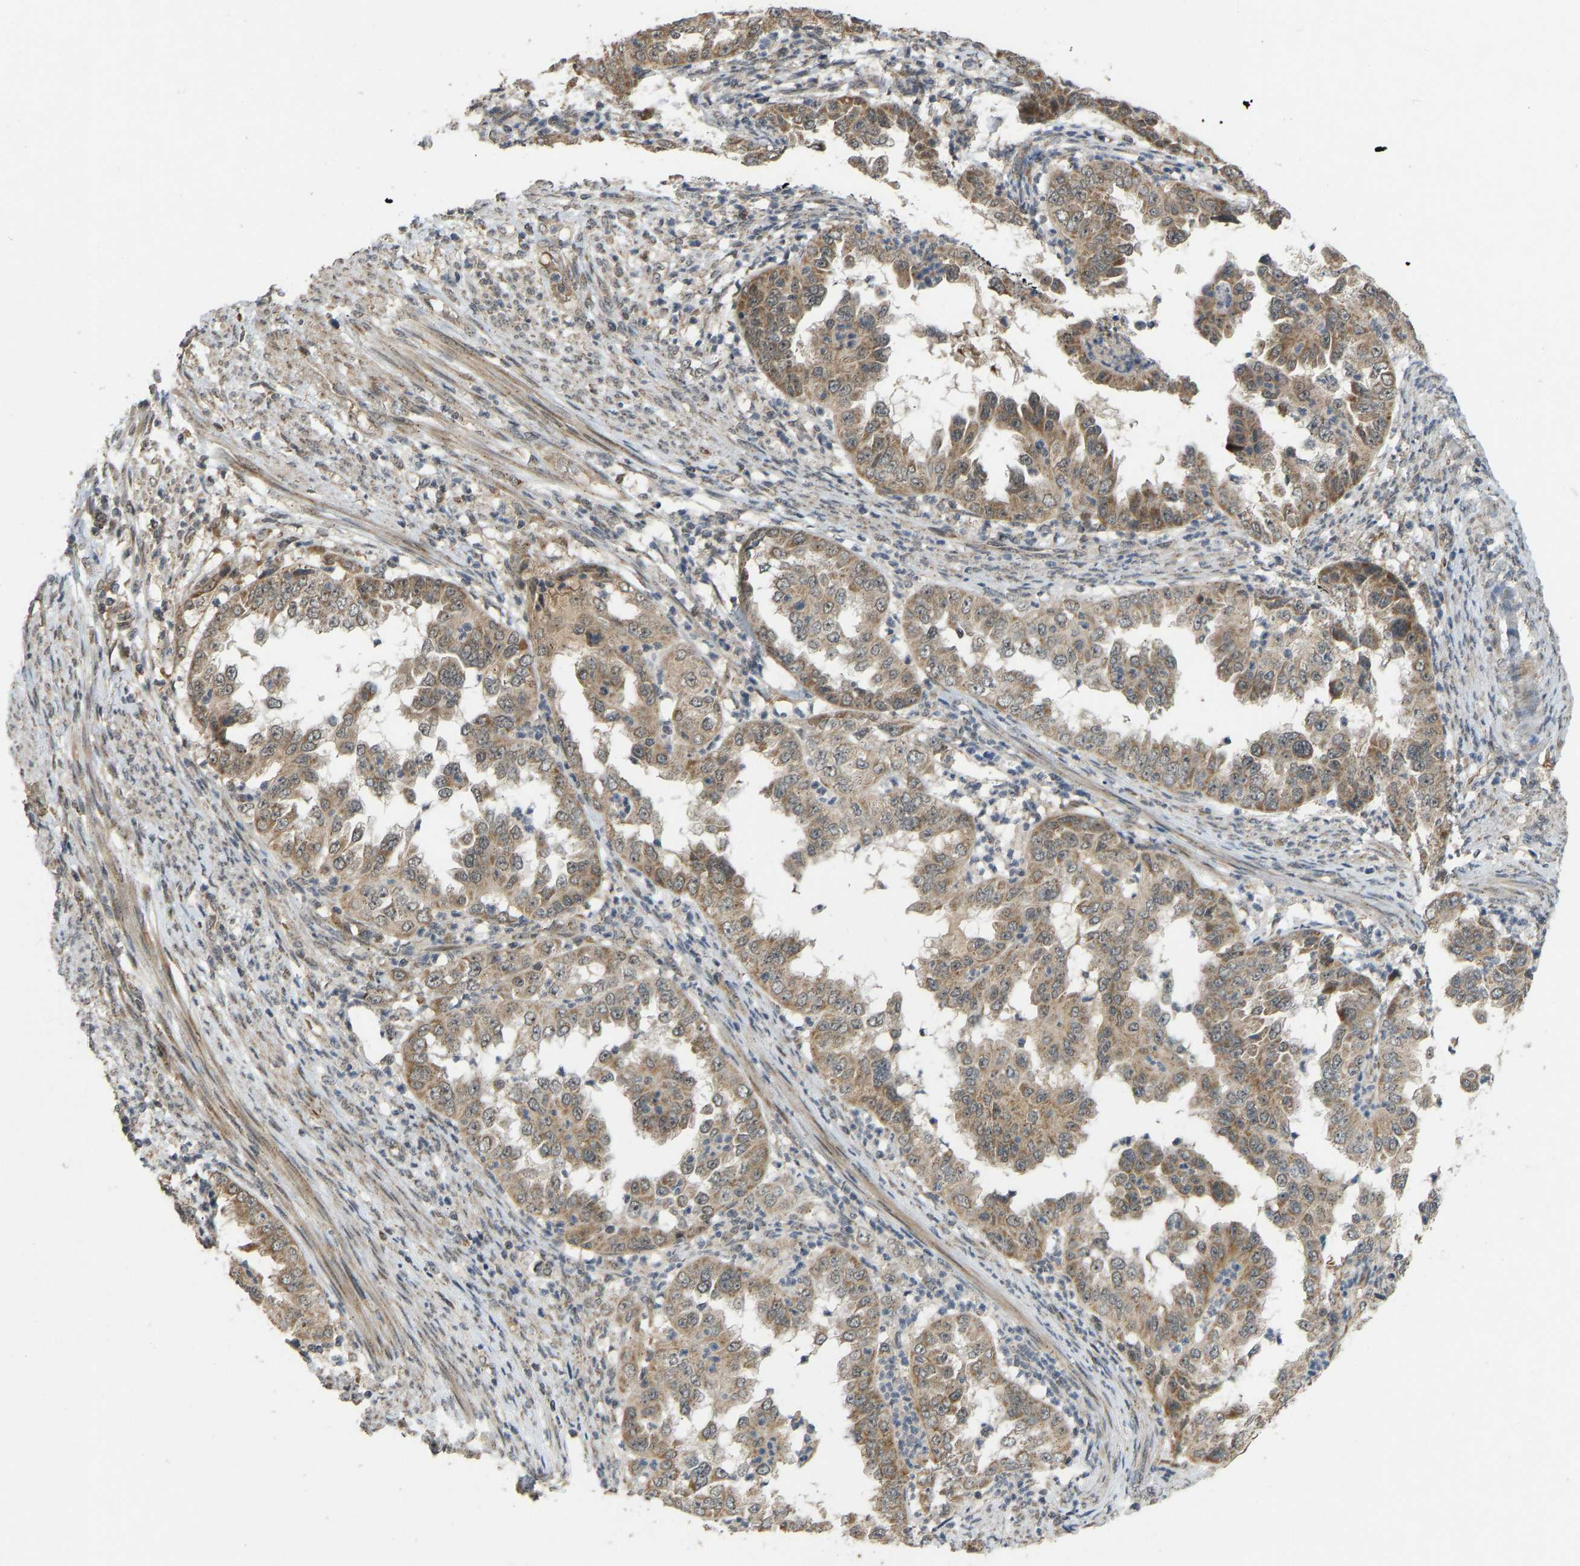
{"staining": {"intensity": "moderate", "quantity": ">75%", "location": "cytoplasmic/membranous"}, "tissue": "endometrial cancer", "cell_type": "Tumor cells", "image_type": "cancer", "snomed": [{"axis": "morphology", "description": "Adenocarcinoma, NOS"}, {"axis": "topography", "description": "Endometrium"}], "caption": "This is a photomicrograph of IHC staining of endometrial cancer (adenocarcinoma), which shows moderate staining in the cytoplasmic/membranous of tumor cells.", "gene": "ACADS", "patient": {"sex": "female", "age": 85}}